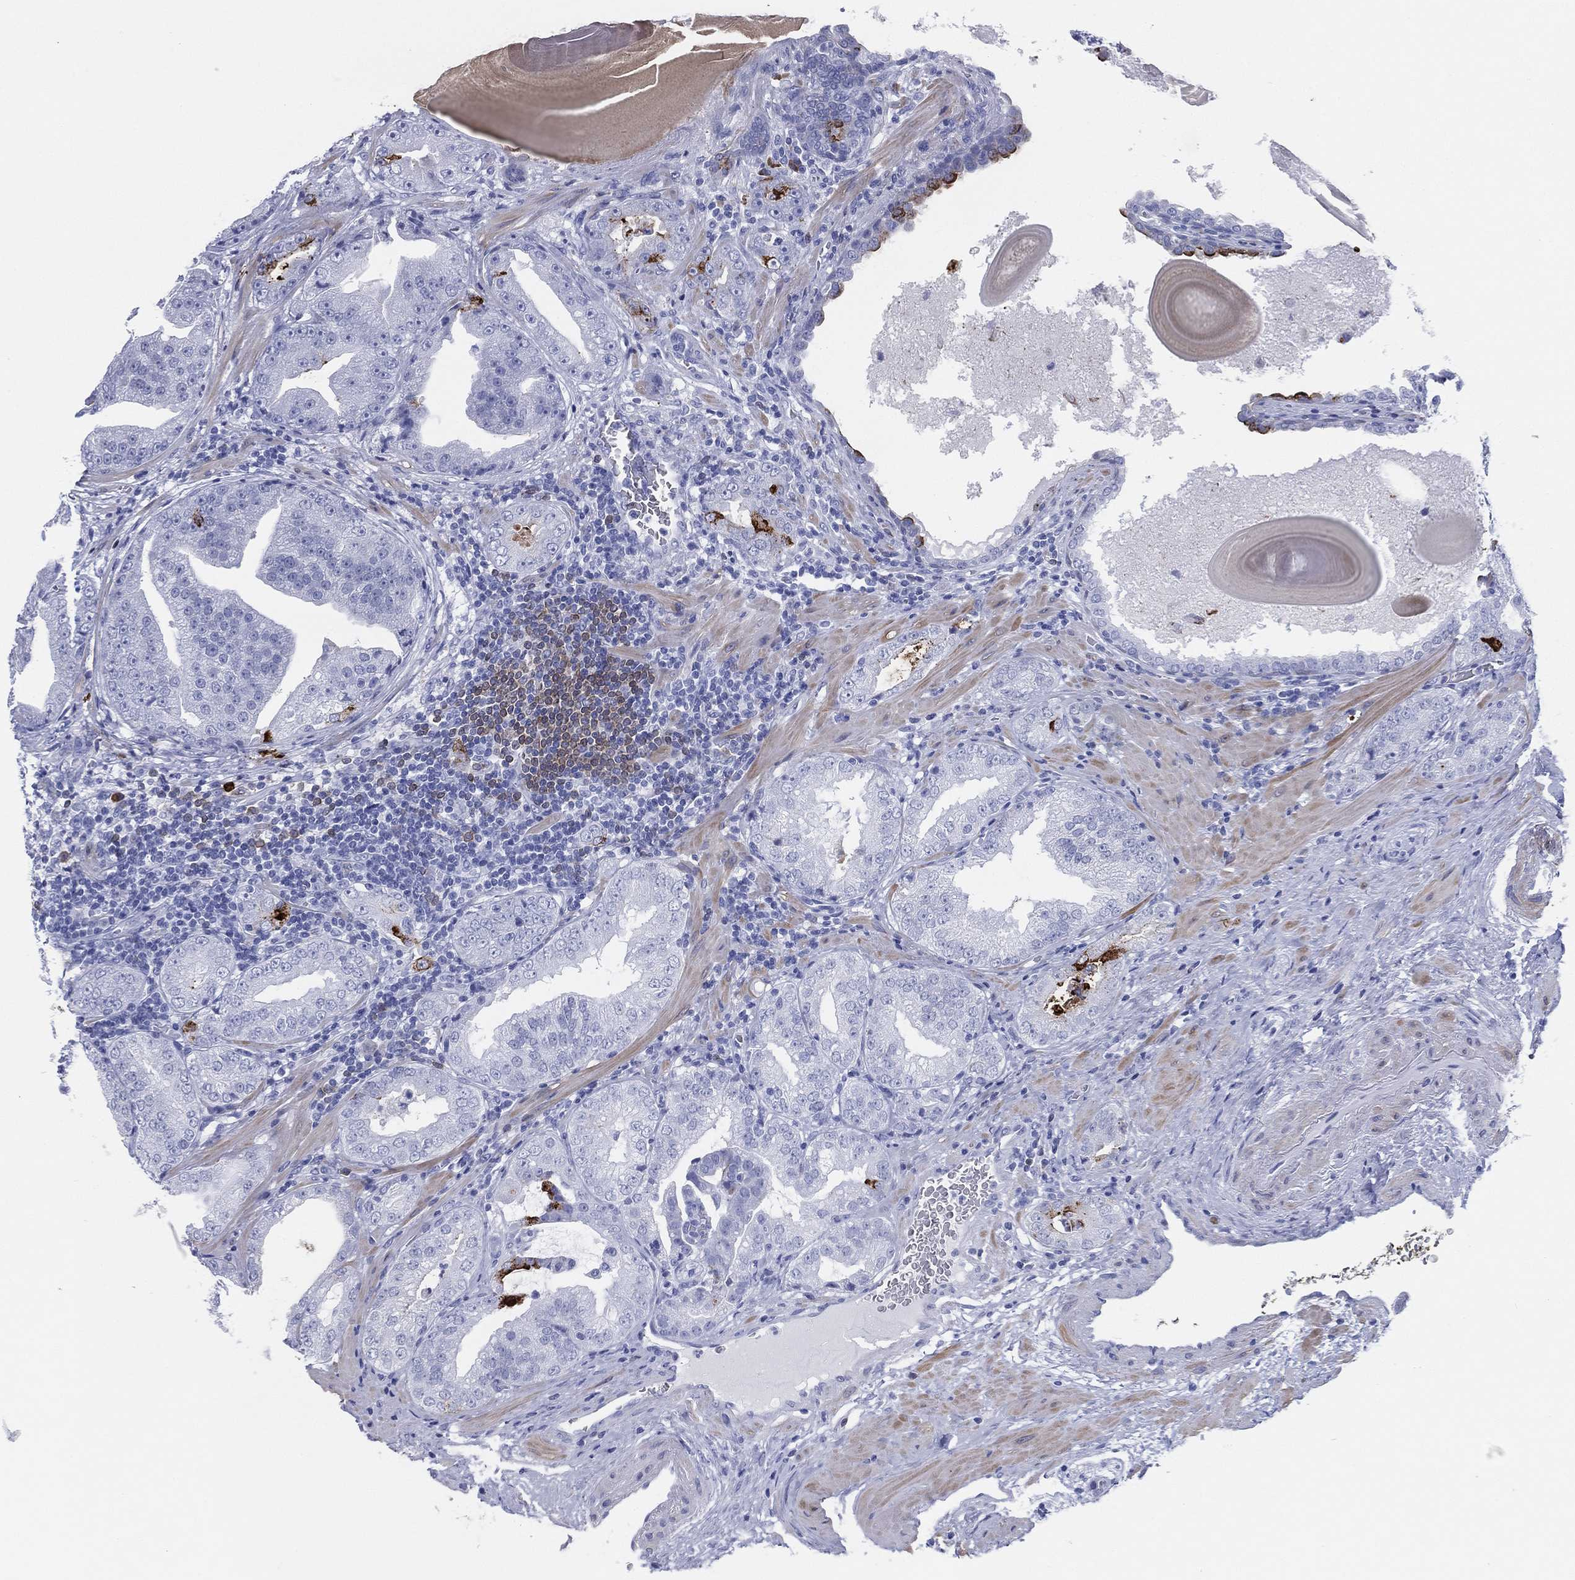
{"staining": {"intensity": "negative", "quantity": "none", "location": "none"}, "tissue": "prostate cancer", "cell_type": "Tumor cells", "image_type": "cancer", "snomed": [{"axis": "morphology", "description": "Adenocarcinoma, Low grade"}, {"axis": "topography", "description": "Prostate"}], "caption": "The IHC image has no significant expression in tumor cells of prostate cancer tissue. (Stains: DAB immunohistochemistry with hematoxylin counter stain, Microscopy: brightfield microscopy at high magnification).", "gene": "CD79A", "patient": {"sex": "male", "age": 62}}